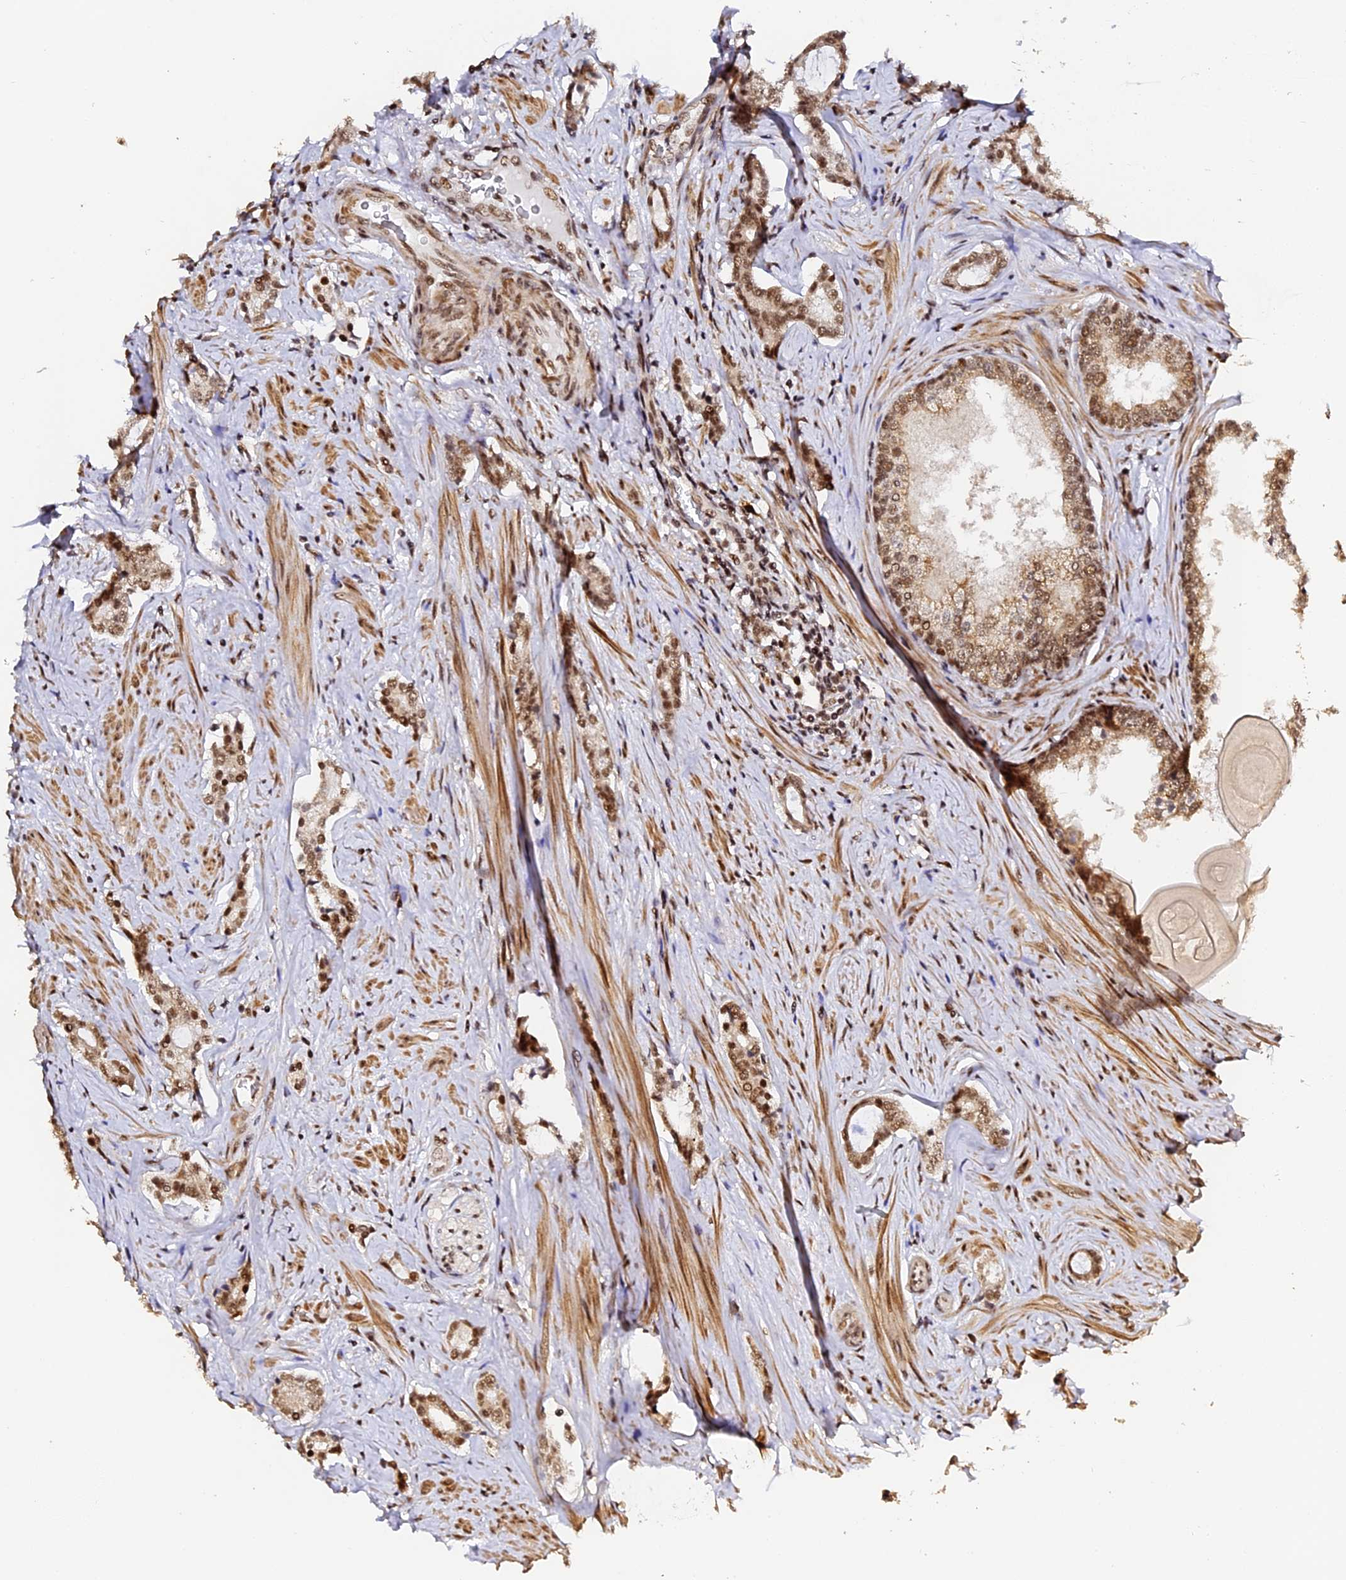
{"staining": {"intensity": "moderate", "quantity": ">75%", "location": "nuclear"}, "tissue": "prostate cancer", "cell_type": "Tumor cells", "image_type": "cancer", "snomed": [{"axis": "morphology", "description": "Adenocarcinoma, High grade"}, {"axis": "topography", "description": "Prostate"}], "caption": "Protein expression analysis of human prostate cancer reveals moderate nuclear staining in approximately >75% of tumor cells.", "gene": "MCRS1", "patient": {"sex": "male", "age": 63}}